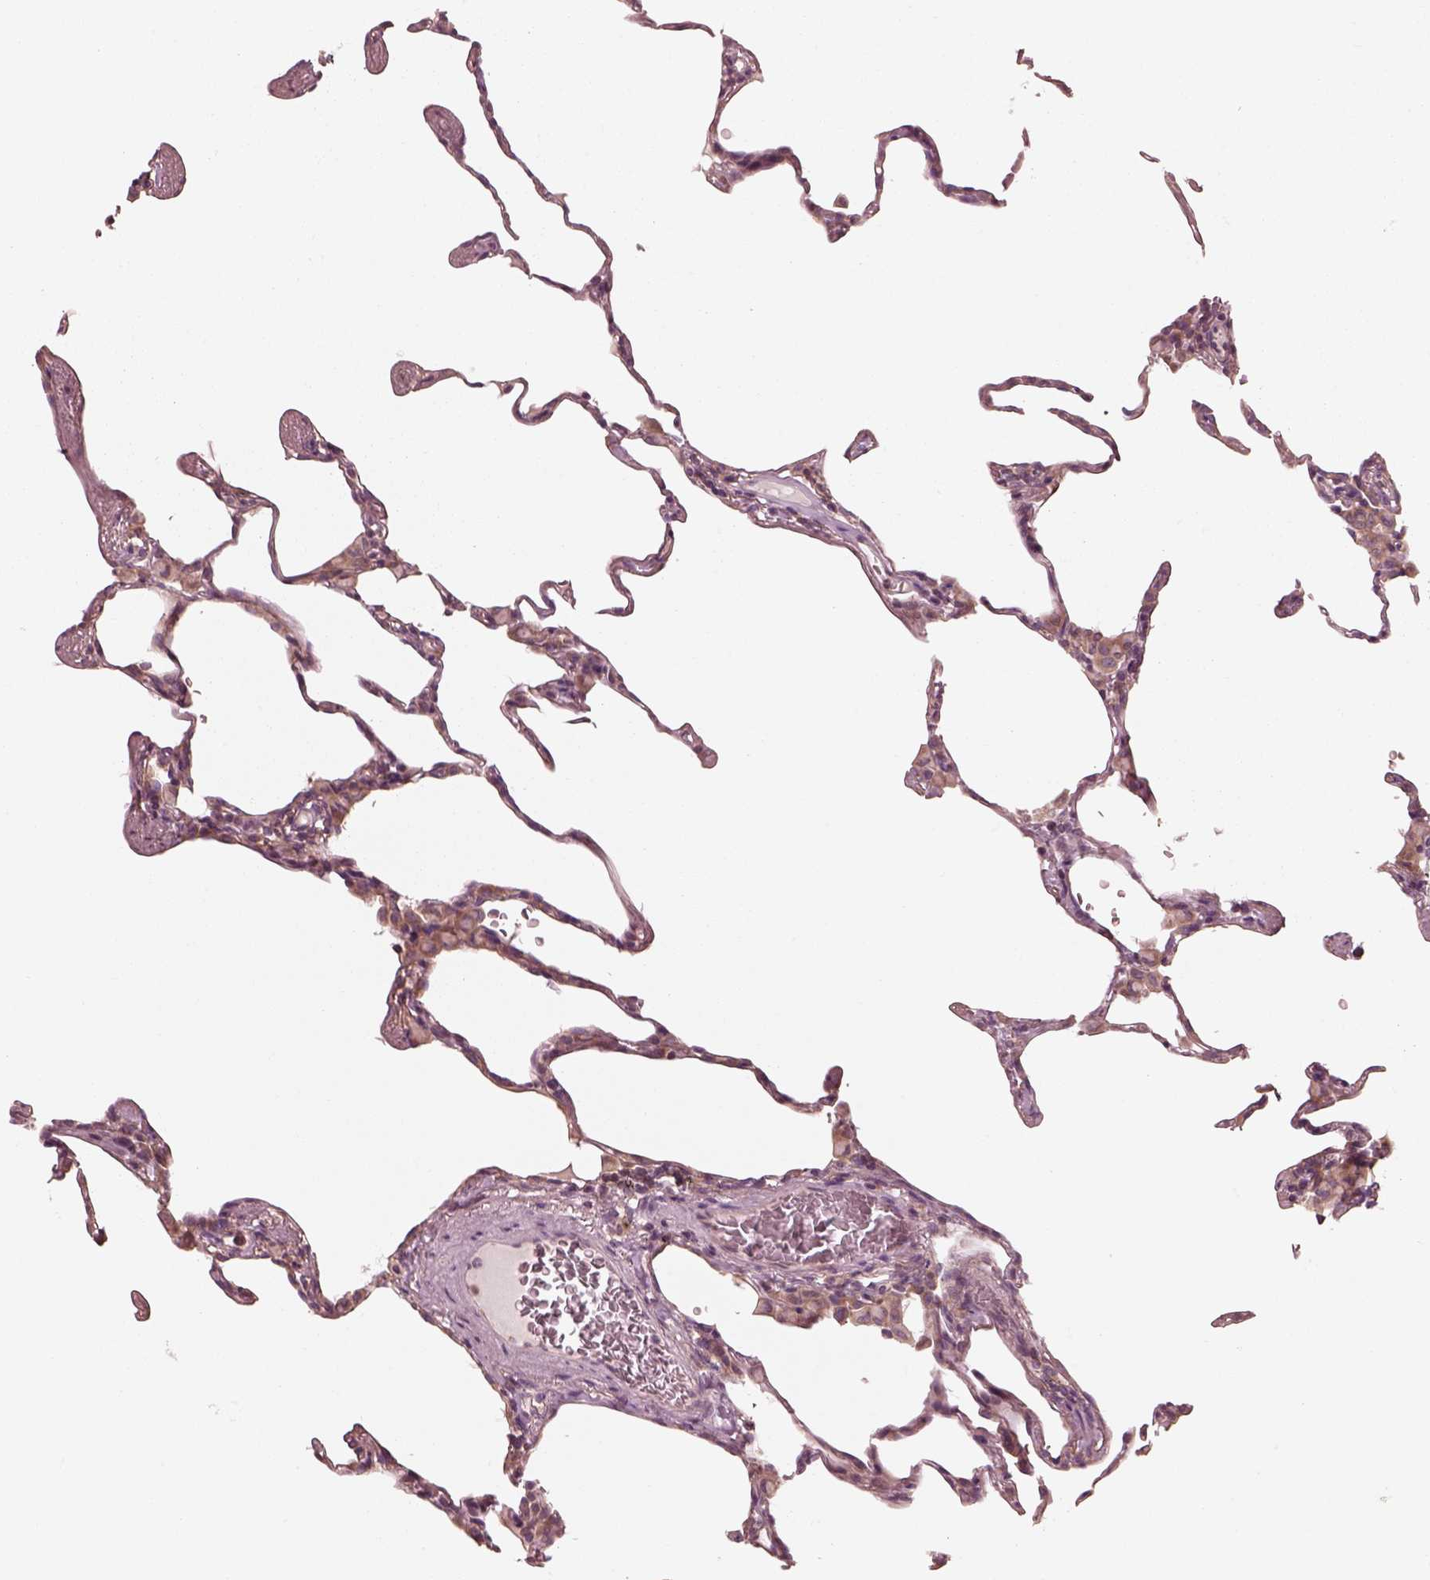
{"staining": {"intensity": "moderate", "quantity": ">75%", "location": "cytoplasmic/membranous"}, "tissue": "lung", "cell_type": "Alveolar cells", "image_type": "normal", "snomed": [{"axis": "morphology", "description": "Normal tissue, NOS"}, {"axis": "topography", "description": "Lung"}], "caption": "The image reveals immunohistochemical staining of normal lung. There is moderate cytoplasmic/membranous staining is identified in about >75% of alveolar cells.", "gene": "CNOT2", "patient": {"sex": "female", "age": 57}}